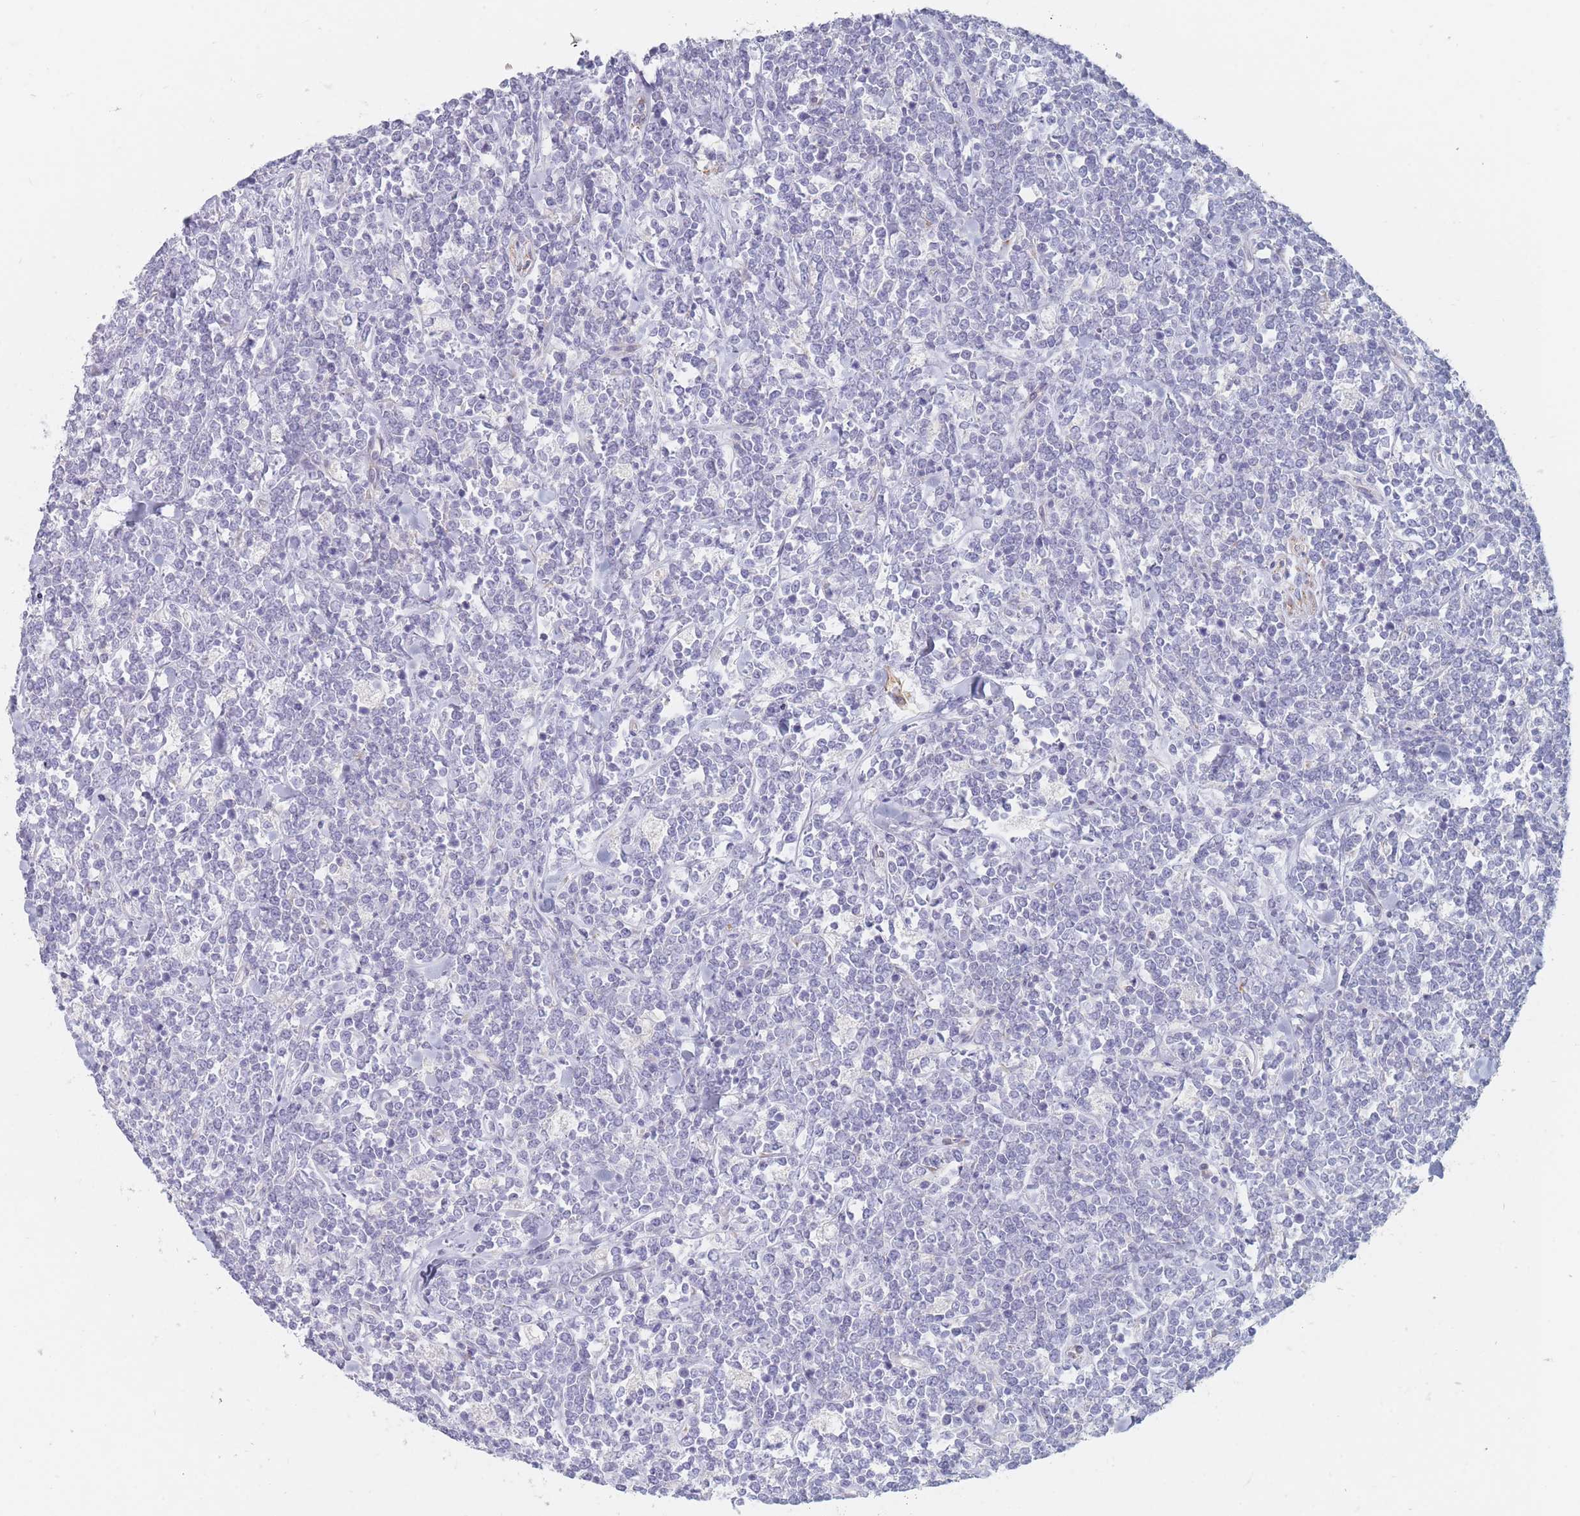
{"staining": {"intensity": "negative", "quantity": "none", "location": "none"}, "tissue": "lymphoma", "cell_type": "Tumor cells", "image_type": "cancer", "snomed": [{"axis": "morphology", "description": "Malignant lymphoma, non-Hodgkin's type, High grade"}, {"axis": "topography", "description": "Small intestine"}], "caption": "Immunohistochemistry (IHC) micrograph of neoplastic tissue: lymphoma stained with DAB (3,3'-diaminobenzidine) exhibits no significant protein staining in tumor cells.", "gene": "ERBIN", "patient": {"sex": "male", "age": 8}}